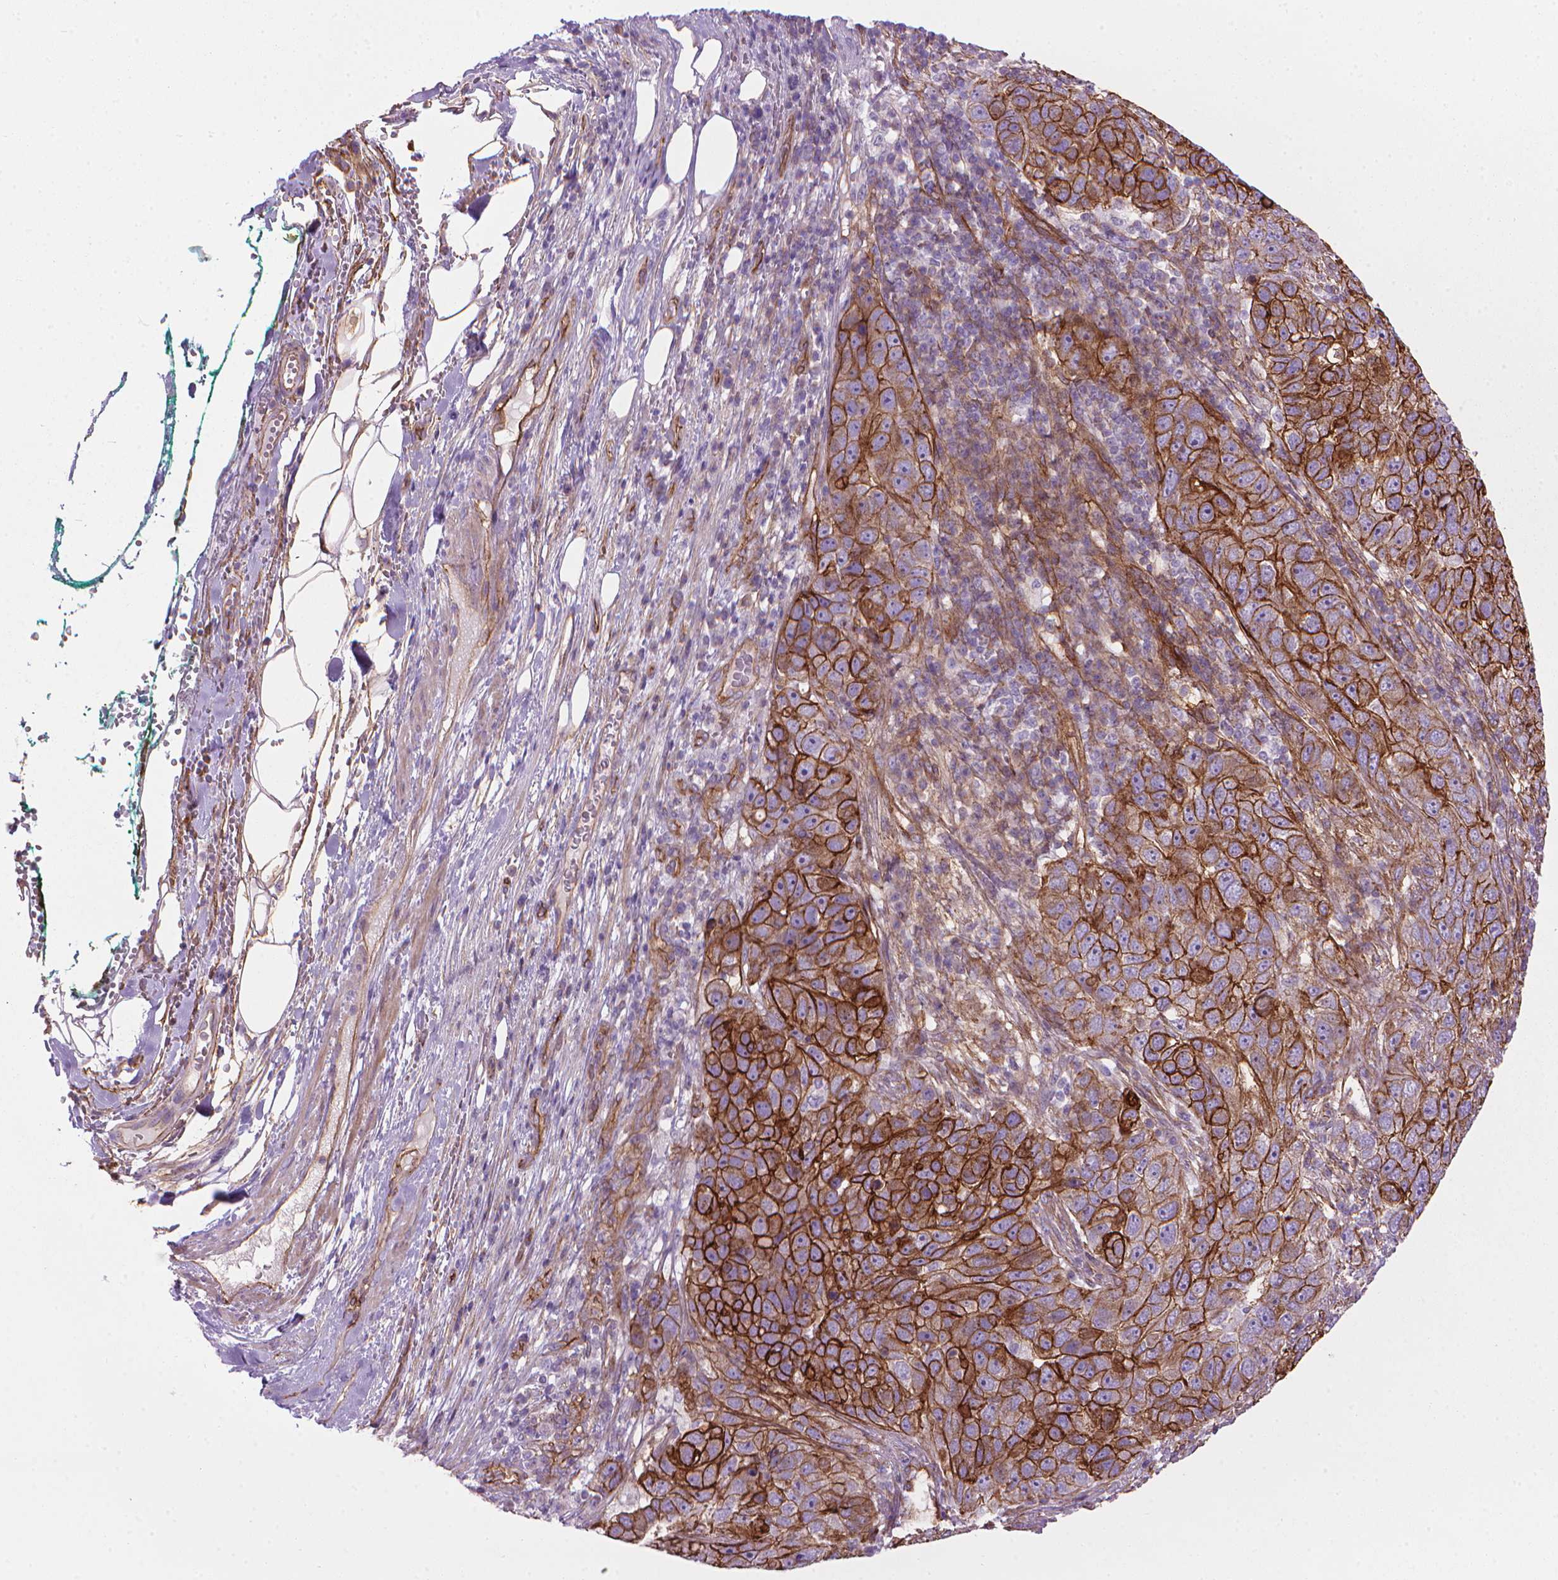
{"staining": {"intensity": "strong", "quantity": ">75%", "location": "cytoplasmic/membranous"}, "tissue": "pancreatic cancer", "cell_type": "Tumor cells", "image_type": "cancer", "snomed": [{"axis": "morphology", "description": "Adenocarcinoma, NOS"}, {"axis": "topography", "description": "Pancreas"}], "caption": "The immunohistochemical stain shows strong cytoplasmic/membranous positivity in tumor cells of pancreatic cancer tissue.", "gene": "TENT5A", "patient": {"sex": "female", "age": 61}}